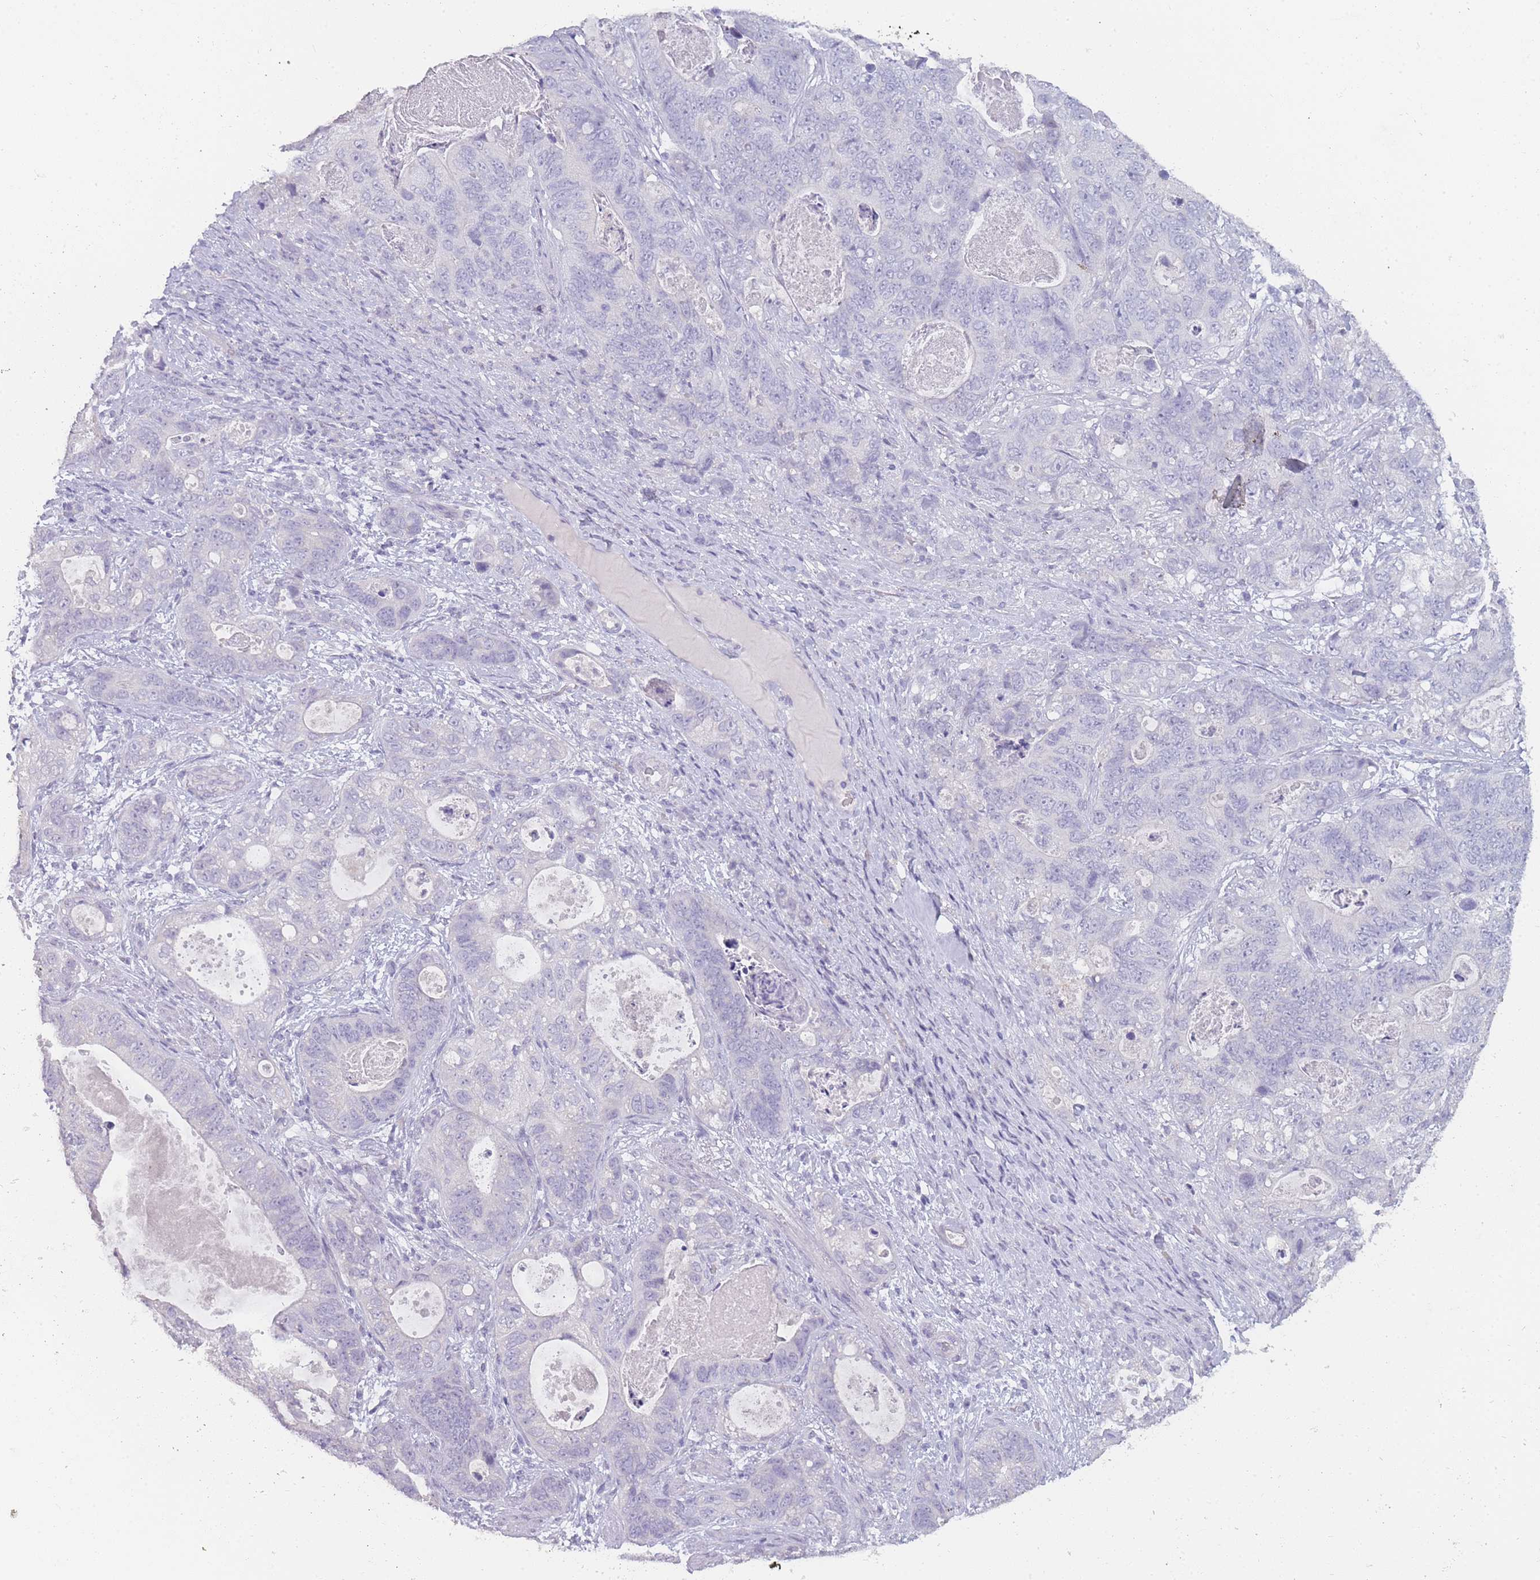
{"staining": {"intensity": "negative", "quantity": "none", "location": "none"}, "tissue": "stomach cancer", "cell_type": "Tumor cells", "image_type": "cancer", "snomed": [{"axis": "morphology", "description": "Normal tissue, NOS"}, {"axis": "morphology", "description": "Adenocarcinoma, NOS"}, {"axis": "topography", "description": "Stomach"}], "caption": "Immunohistochemistry image of neoplastic tissue: adenocarcinoma (stomach) stained with DAB reveals no significant protein positivity in tumor cells. (Stains: DAB IHC with hematoxylin counter stain, Microscopy: brightfield microscopy at high magnification).", "gene": "INS", "patient": {"sex": "female", "age": 89}}